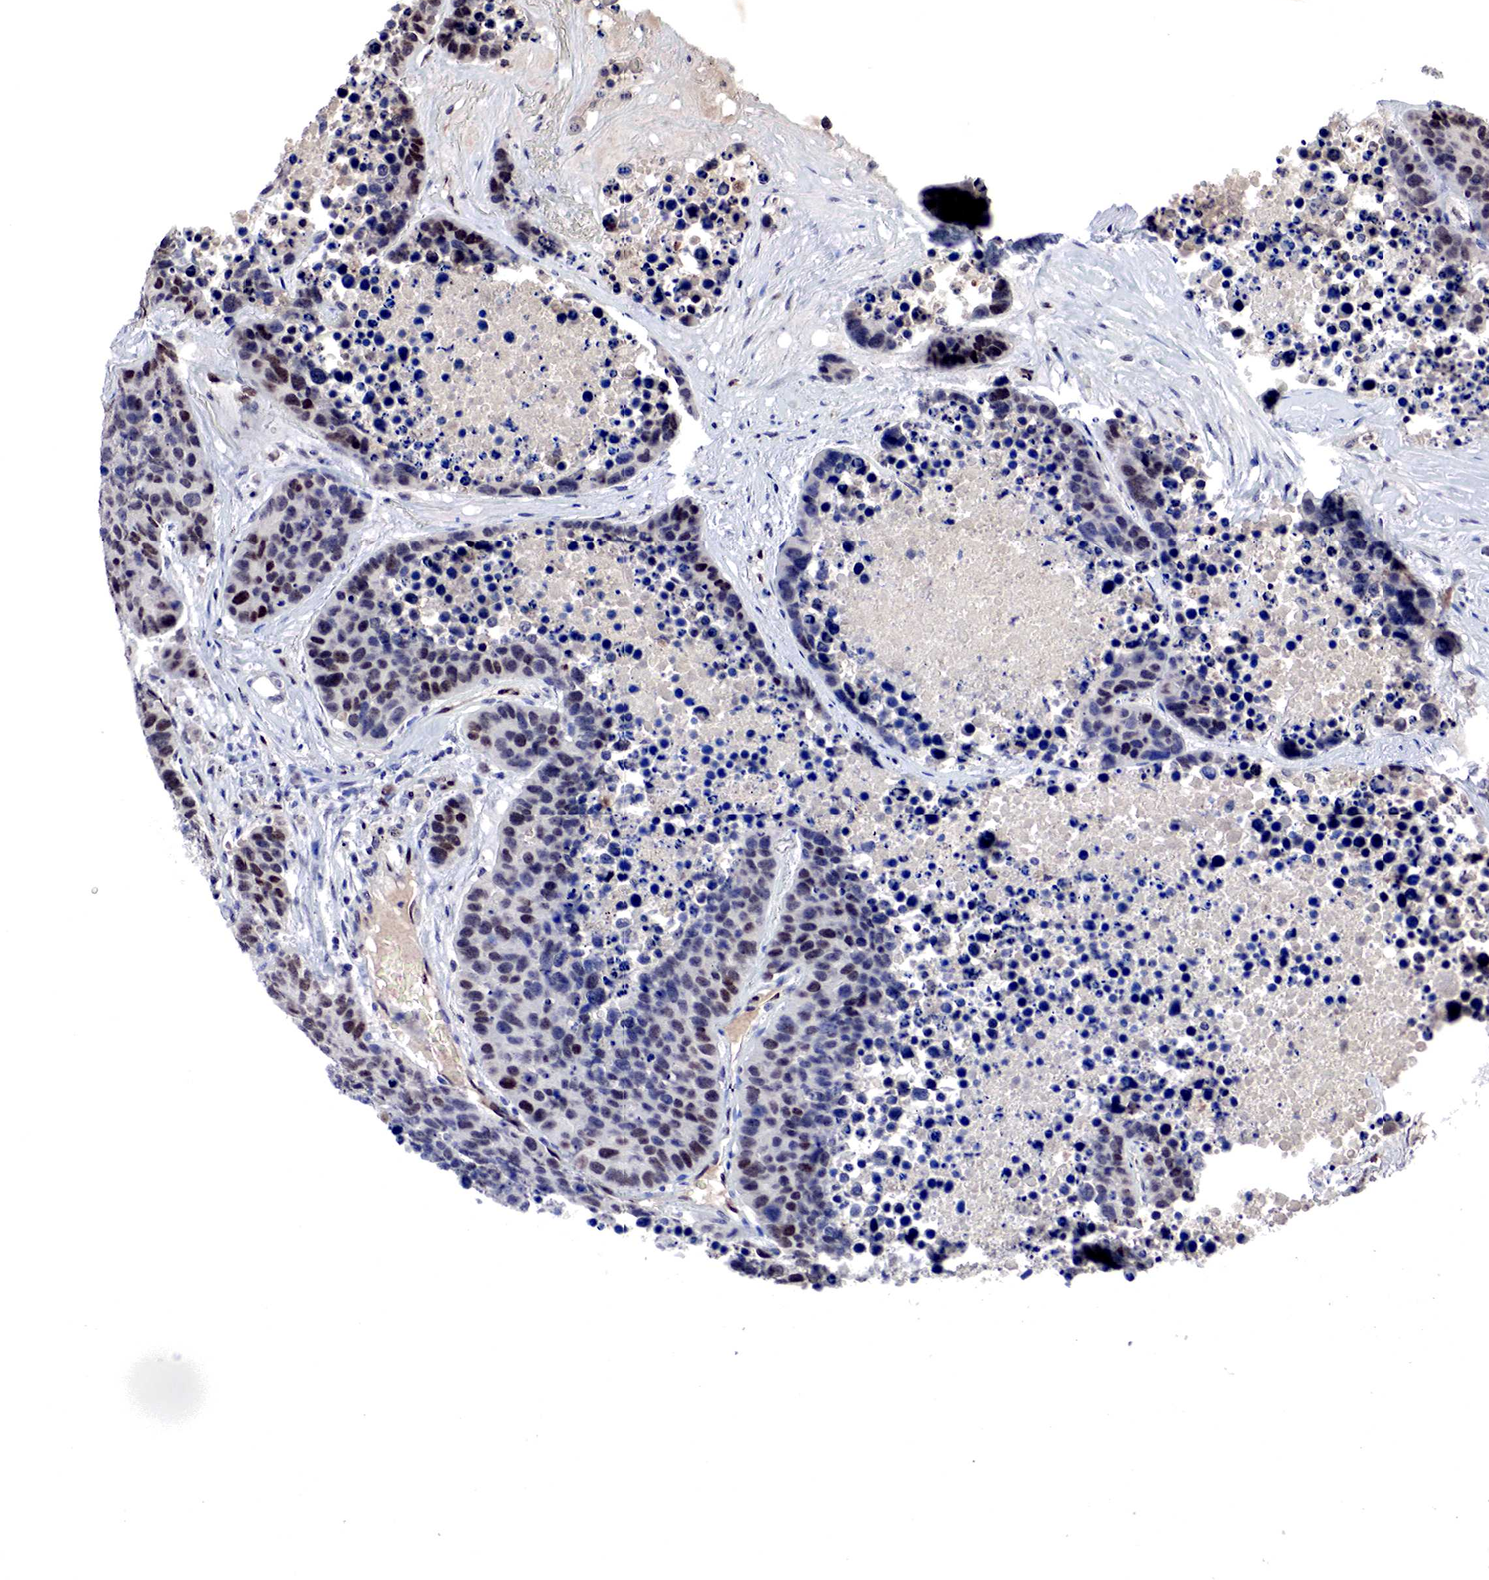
{"staining": {"intensity": "weak", "quantity": "<25%", "location": "nuclear"}, "tissue": "lung cancer", "cell_type": "Tumor cells", "image_type": "cancer", "snomed": [{"axis": "morphology", "description": "Carcinoid, malignant, NOS"}, {"axis": "topography", "description": "Lung"}], "caption": "Immunohistochemical staining of carcinoid (malignant) (lung) displays no significant expression in tumor cells.", "gene": "DACH2", "patient": {"sex": "male", "age": 60}}